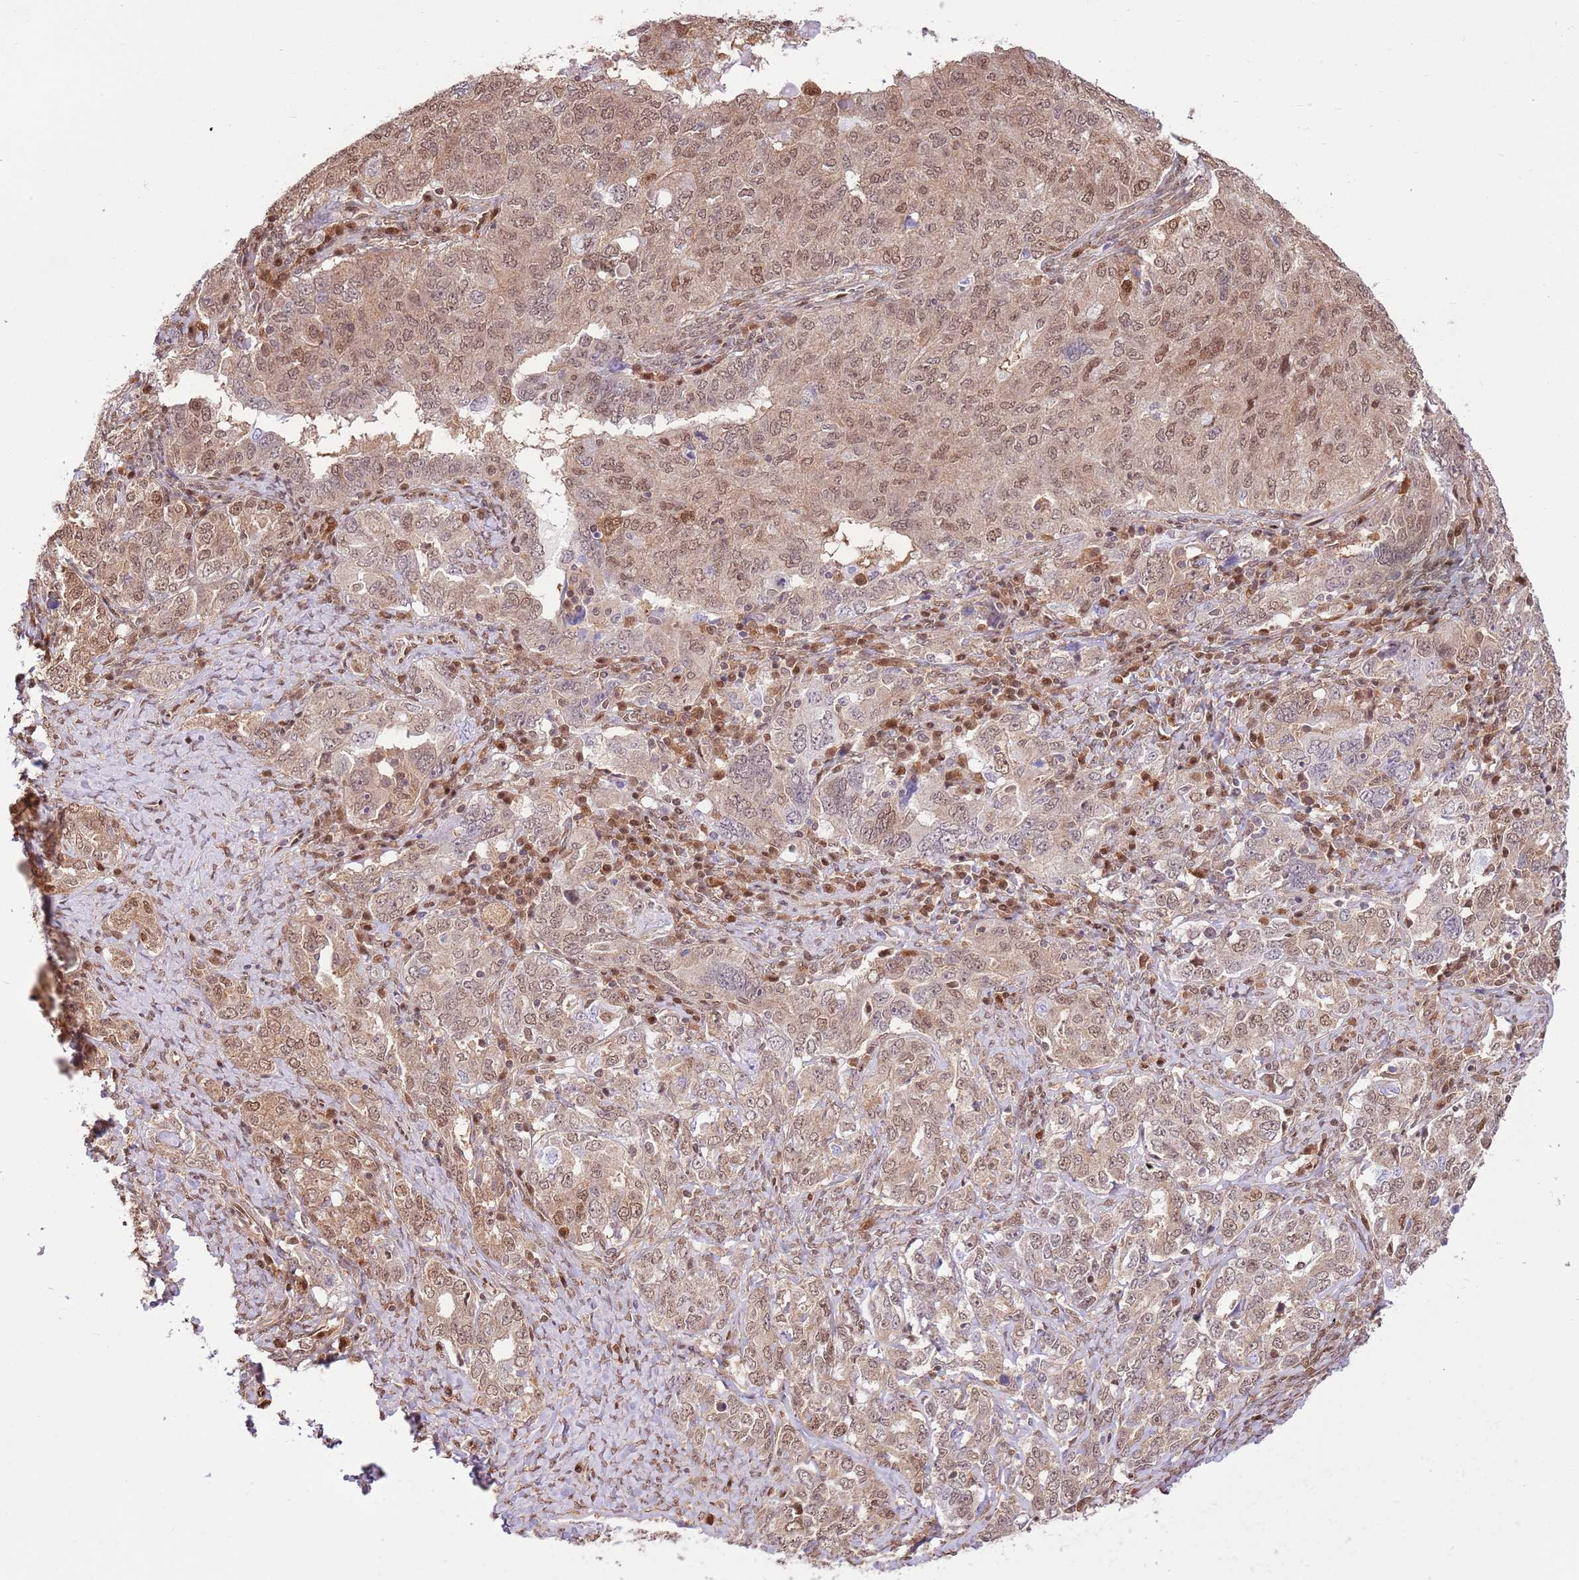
{"staining": {"intensity": "moderate", "quantity": ">75%", "location": "cytoplasmic/membranous,nuclear"}, "tissue": "ovarian cancer", "cell_type": "Tumor cells", "image_type": "cancer", "snomed": [{"axis": "morphology", "description": "Carcinoma, endometroid"}, {"axis": "topography", "description": "Ovary"}], "caption": "DAB immunohistochemical staining of human ovarian cancer (endometroid carcinoma) shows moderate cytoplasmic/membranous and nuclear protein expression in about >75% of tumor cells. (DAB (3,3'-diaminobenzidine) IHC with brightfield microscopy, high magnification).", "gene": "NSFL1C", "patient": {"sex": "female", "age": 62}}